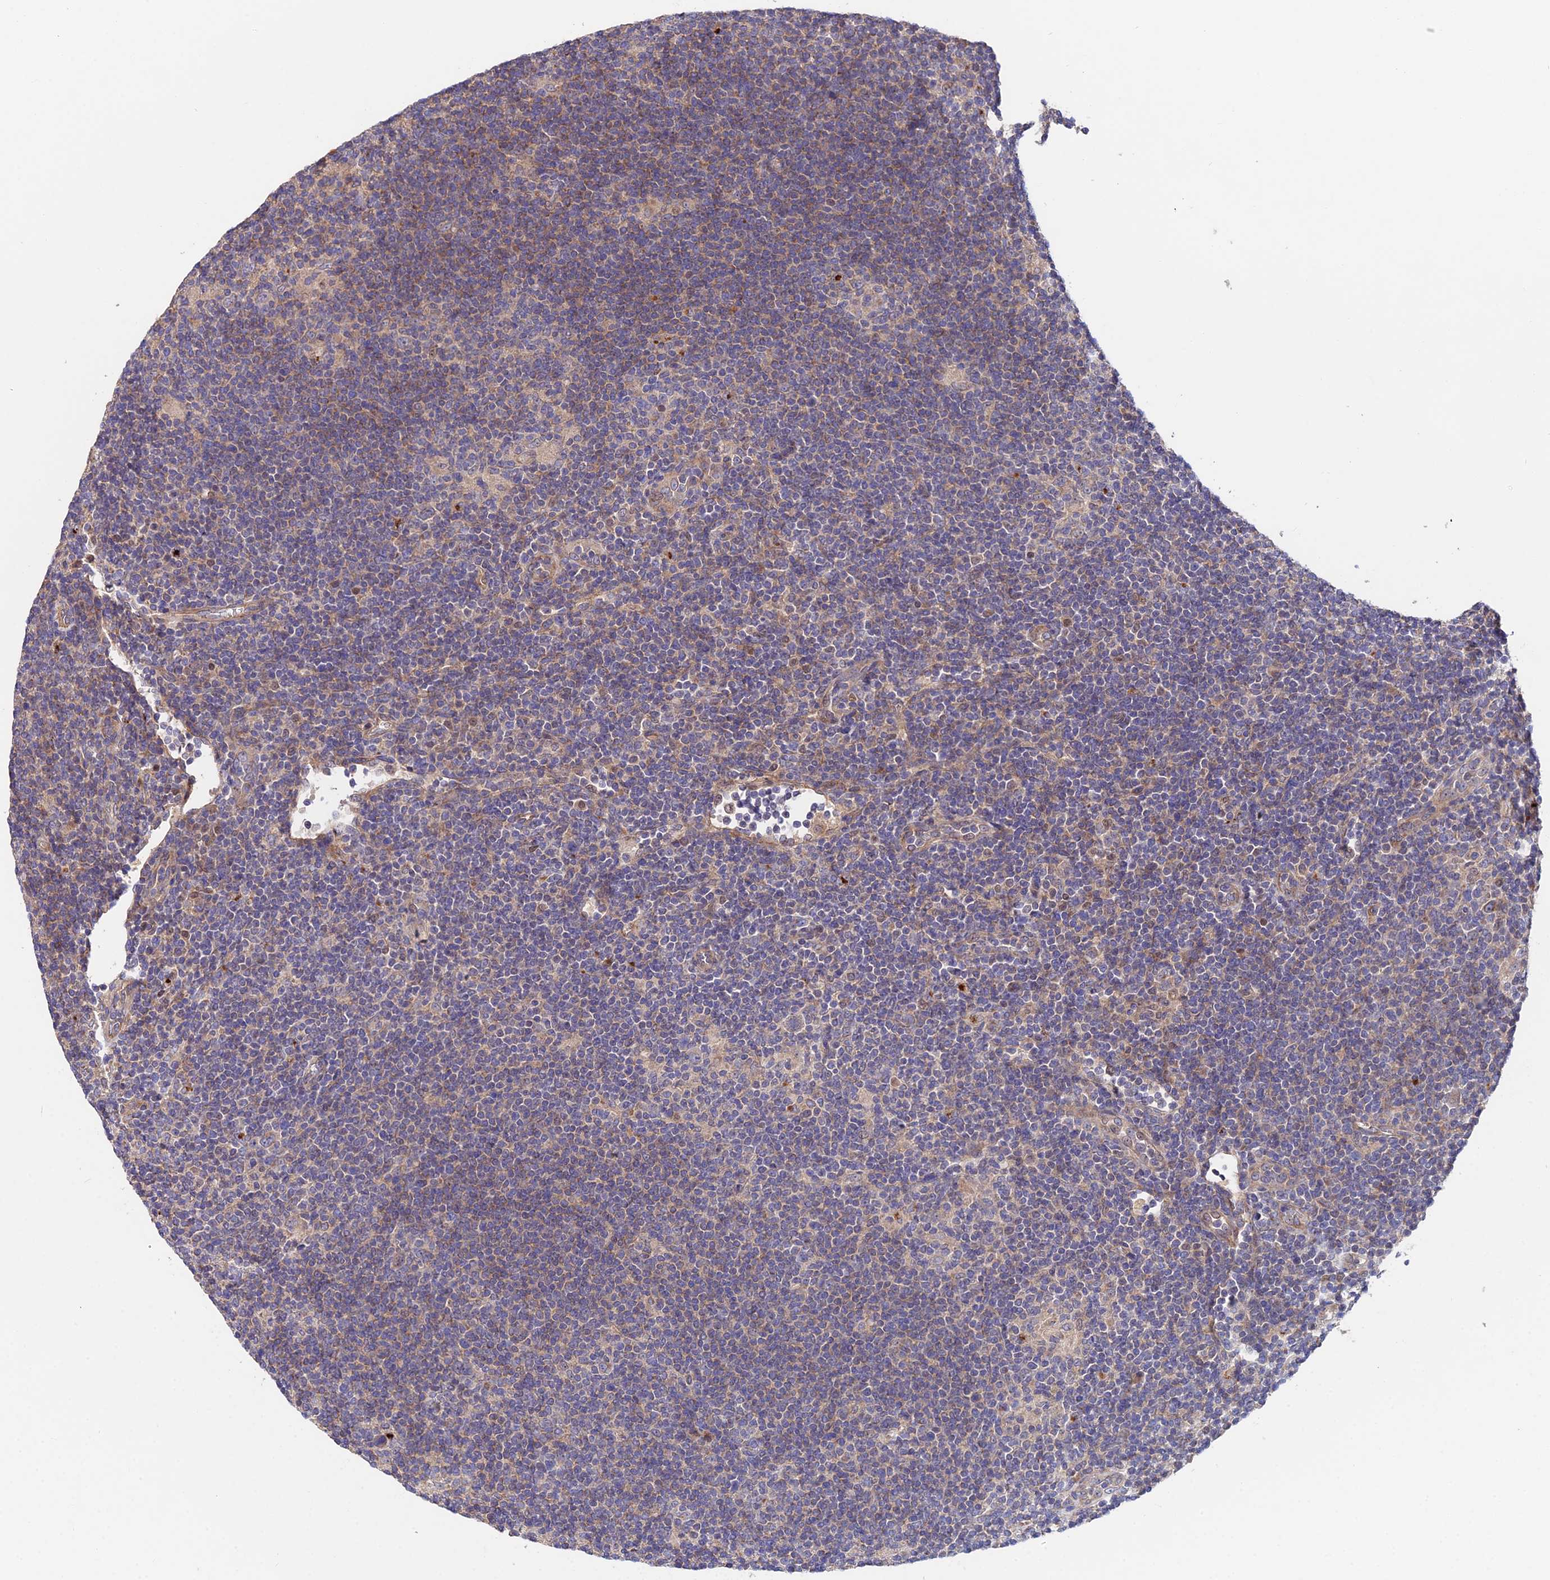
{"staining": {"intensity": "negative", "quantity": "none", "location": "none"}, "tissue": "lymphoma", "cell_type": "Tumor cells", "image_type": "cancer", "snomed": [{"axis": "morphology", "description": "Hodgkin's disease, NOS"}, {"axis": "topography", "description": "Lymph node"}], "caption": "Tumor cells are negative for brown protein staining in lymphoma.", "gene": "CDC37L1", "patient": {"sex": "female", "age": 57}}